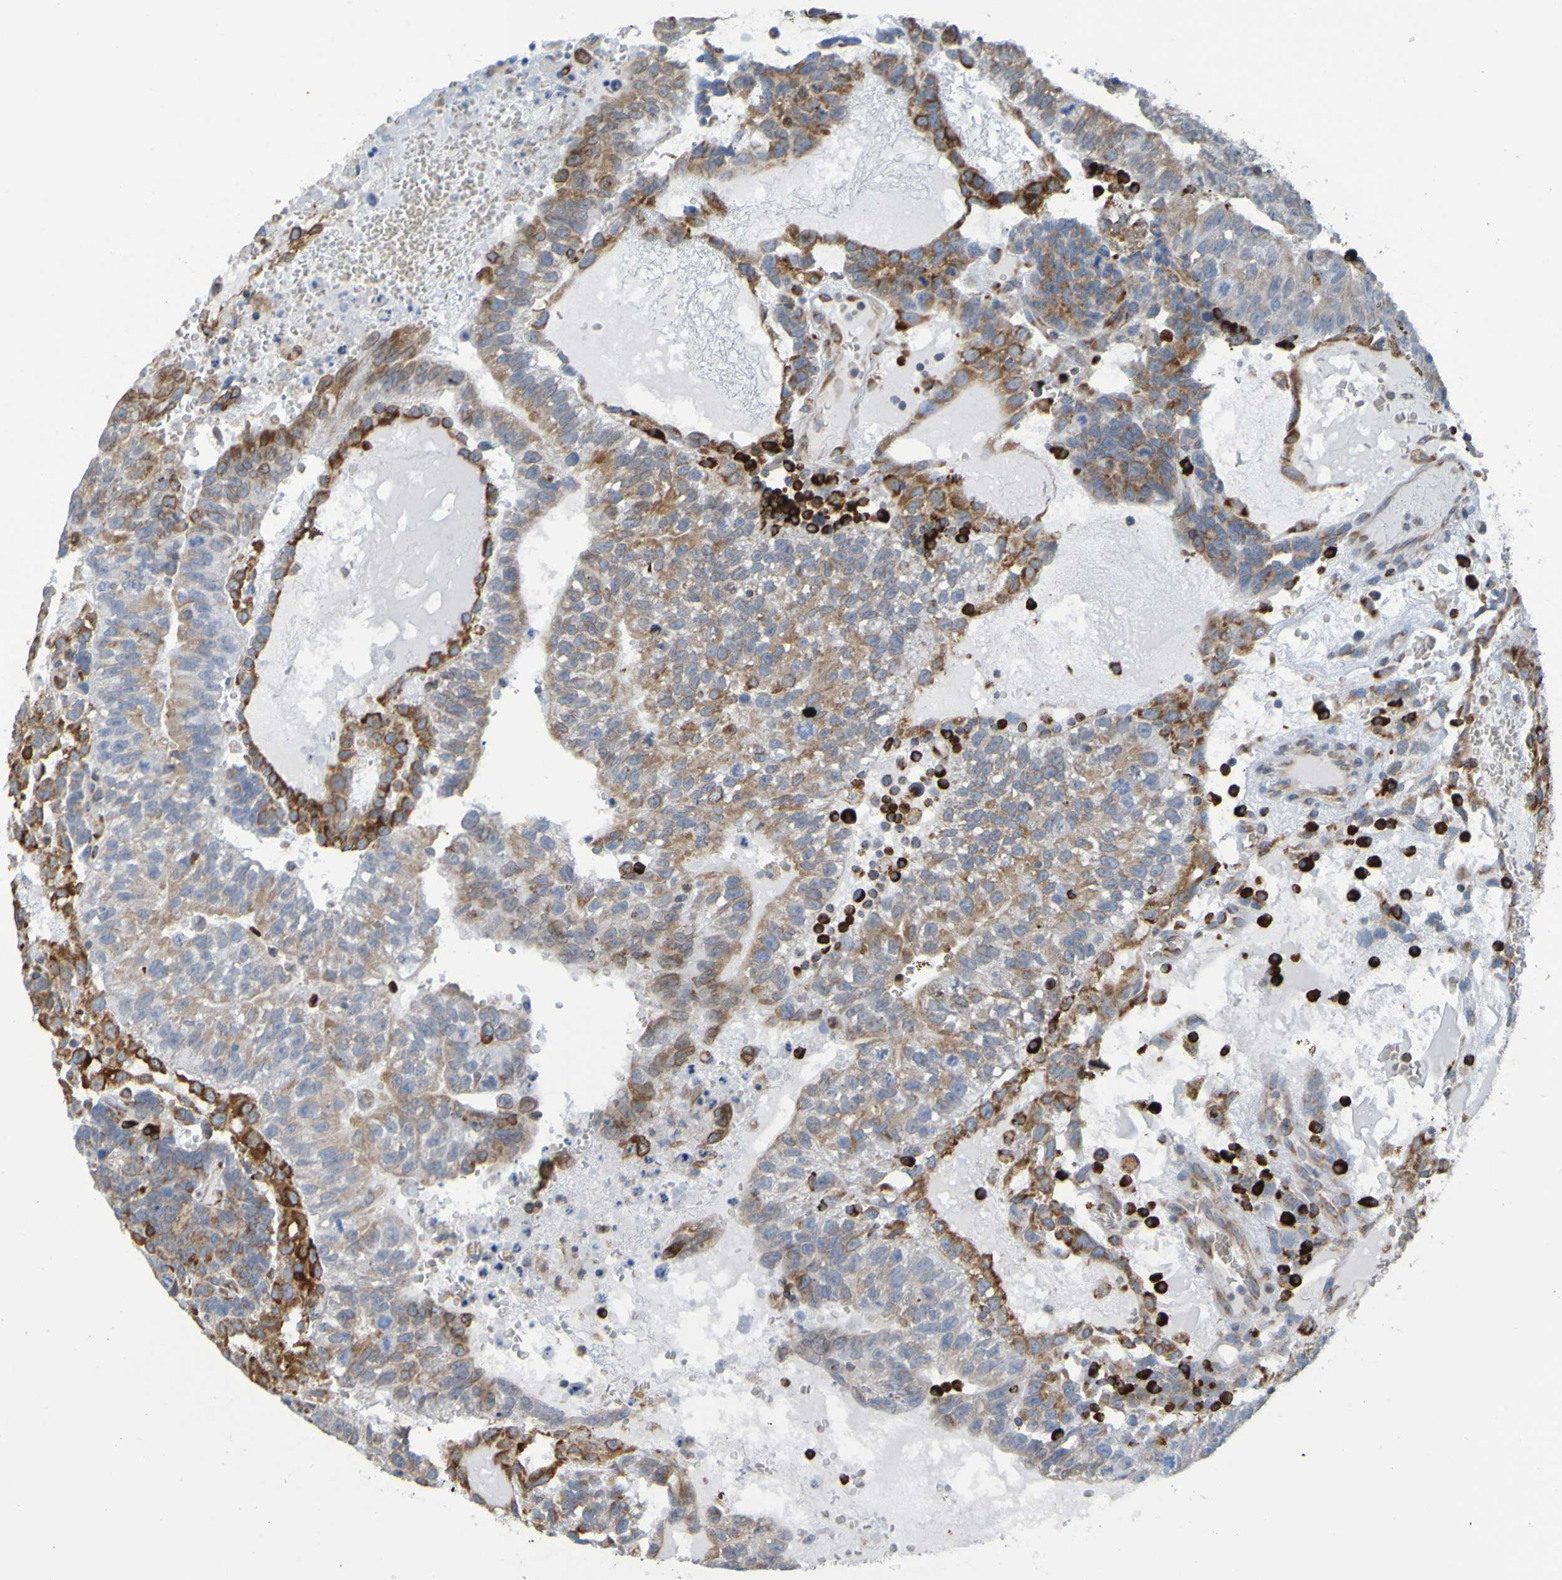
{"staining": {"intensity": "weak", "quantity": "25%-75%", "location": "cytoplasmic/membranous"}, "tissue": "testis cancer", "cell_type": "Tumor cells", "image_type": "cancer", "snomed": [{"axis": "morphology", "description": "Seminoma, NOS"}, {"axis": "morphology", "description": "Carcinoma, Embryonal, NOS"}, {"axis": "topography", "description": "Testis"}], "caption": "This is an image of immunohistochemistry staining of testis embryonal carcinoma, which shows weak expression in the cytoplasmic/membranous of tumor cells.", "gene": "SSR1", "patient": {"sex": "male", "age": 52}}